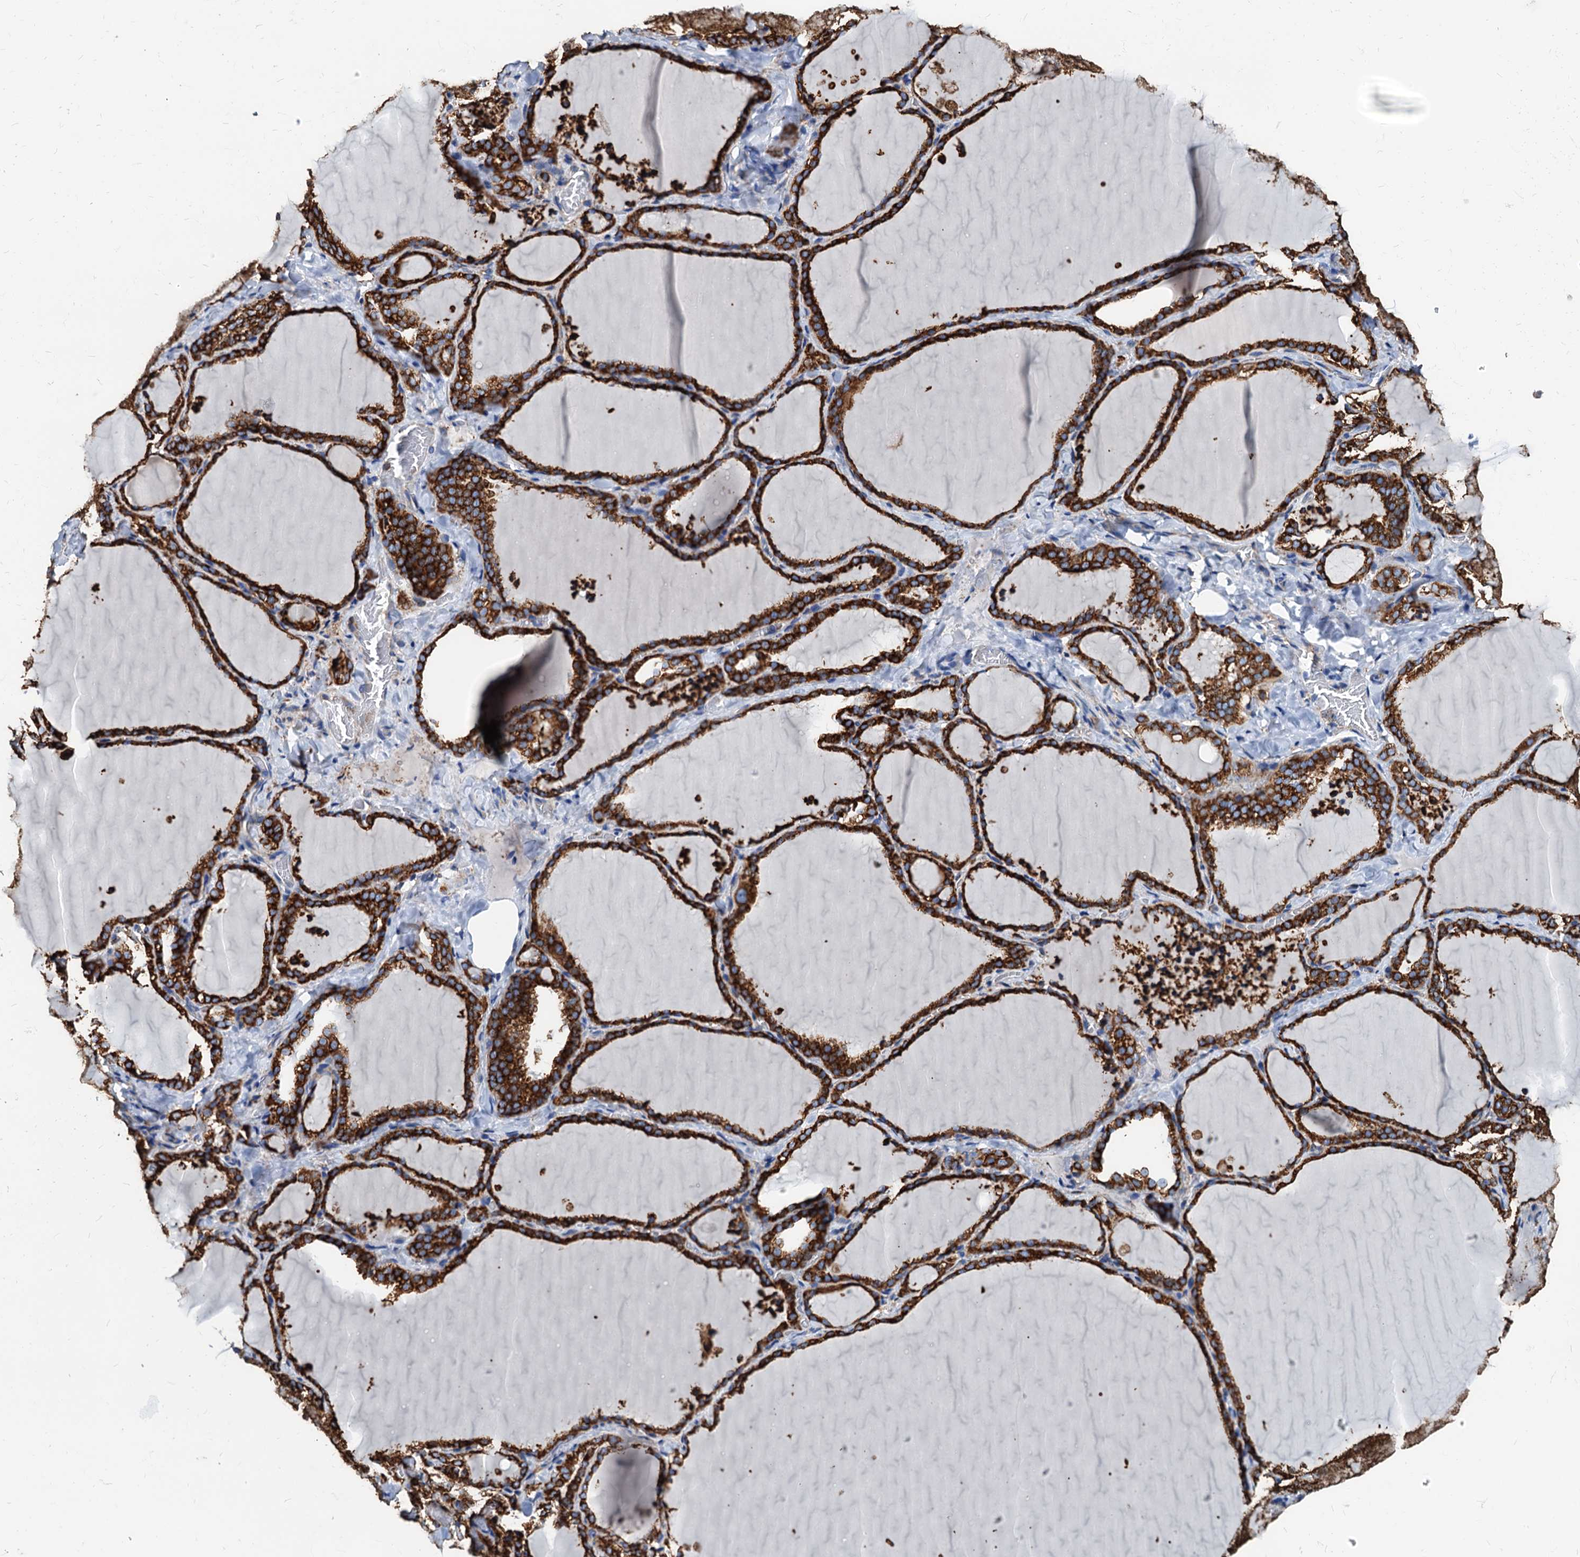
{"staining": {"intensity": "strong", "quantity": ">75%", "location": "cytoplasmic/membranous"}, "tissue": "thyroid gland", "cell_type": "Glandular cells", "image_type": "normal", "snomed": [{"axis": "morphology", "description": "Normal tissue, NOS"}, {"axis": "topography", "description": "Thyroid gland"}], "caption": "This histopathology image reveals benign thyroid gland stained with IHC to label a protein in brown. The cytoplasmic/membranous of glandular cells show strong positivity for the protein. Nuclei are counter-stained blue.", "gene": "HSPA5", "patient": {"sex": "female", "age": 22}}